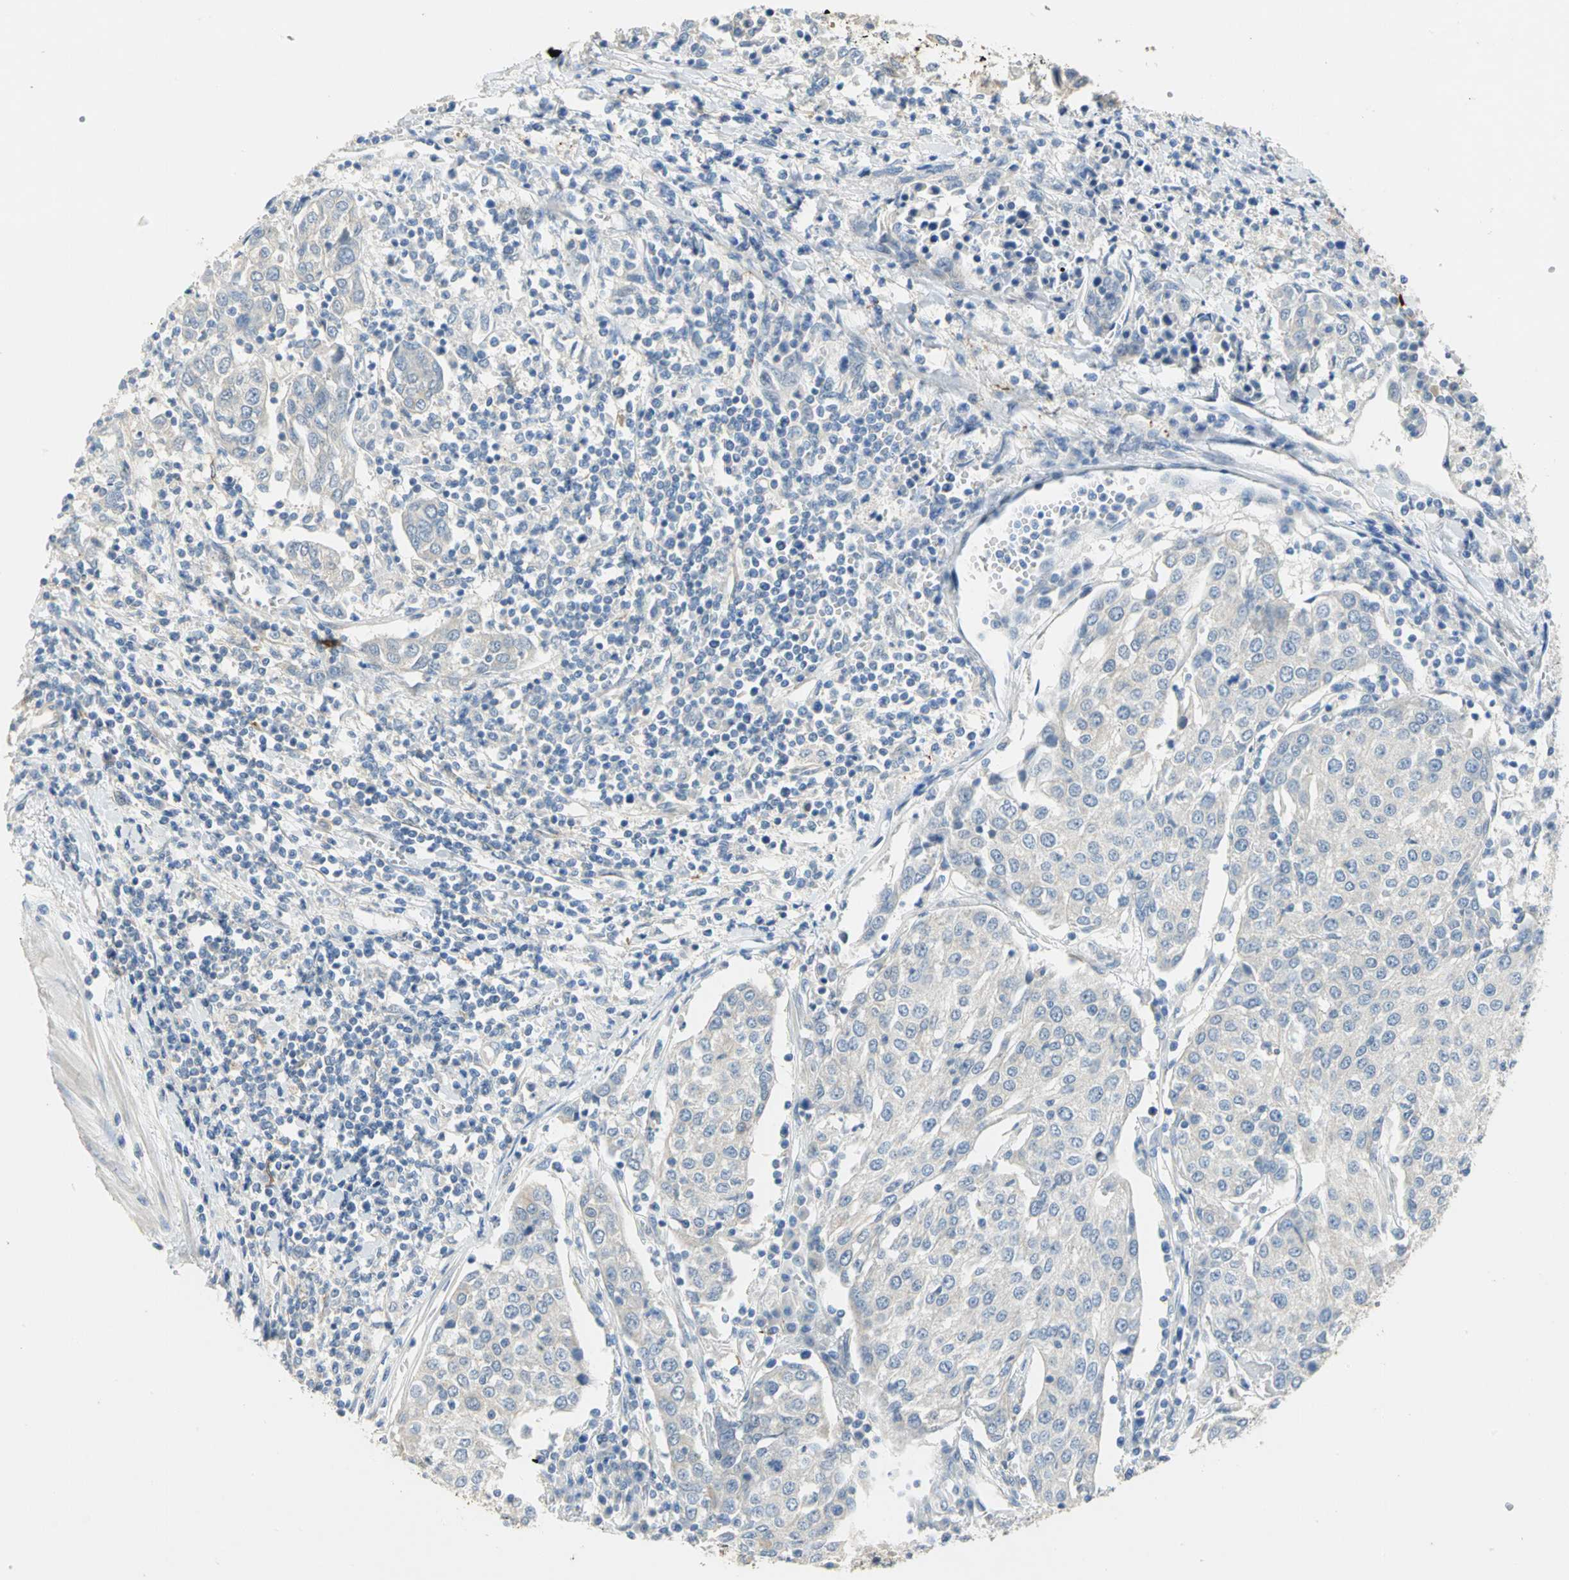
{"staining": {"intensity": "negative", "quantity": "none", "location": "none"}, "tissue": "urothelial cancer", "cell_type": "Tumor cells", "image_type": "cancer", "snomed": [{"axis": "morphology", "description": "Urothelial carcinoma, High grade"}, {"axis": "topography", "description": "Urinary bladder"}], "caption": "IHC image of neoplastic tissue: human urothelial cancer stained with DAB reveals no significant protein staining in tumor cells. (IHC, brightfield microscopy, high magnification).", "gene": "IL17RB", "patient": {"sex": "female", "age": 85}}